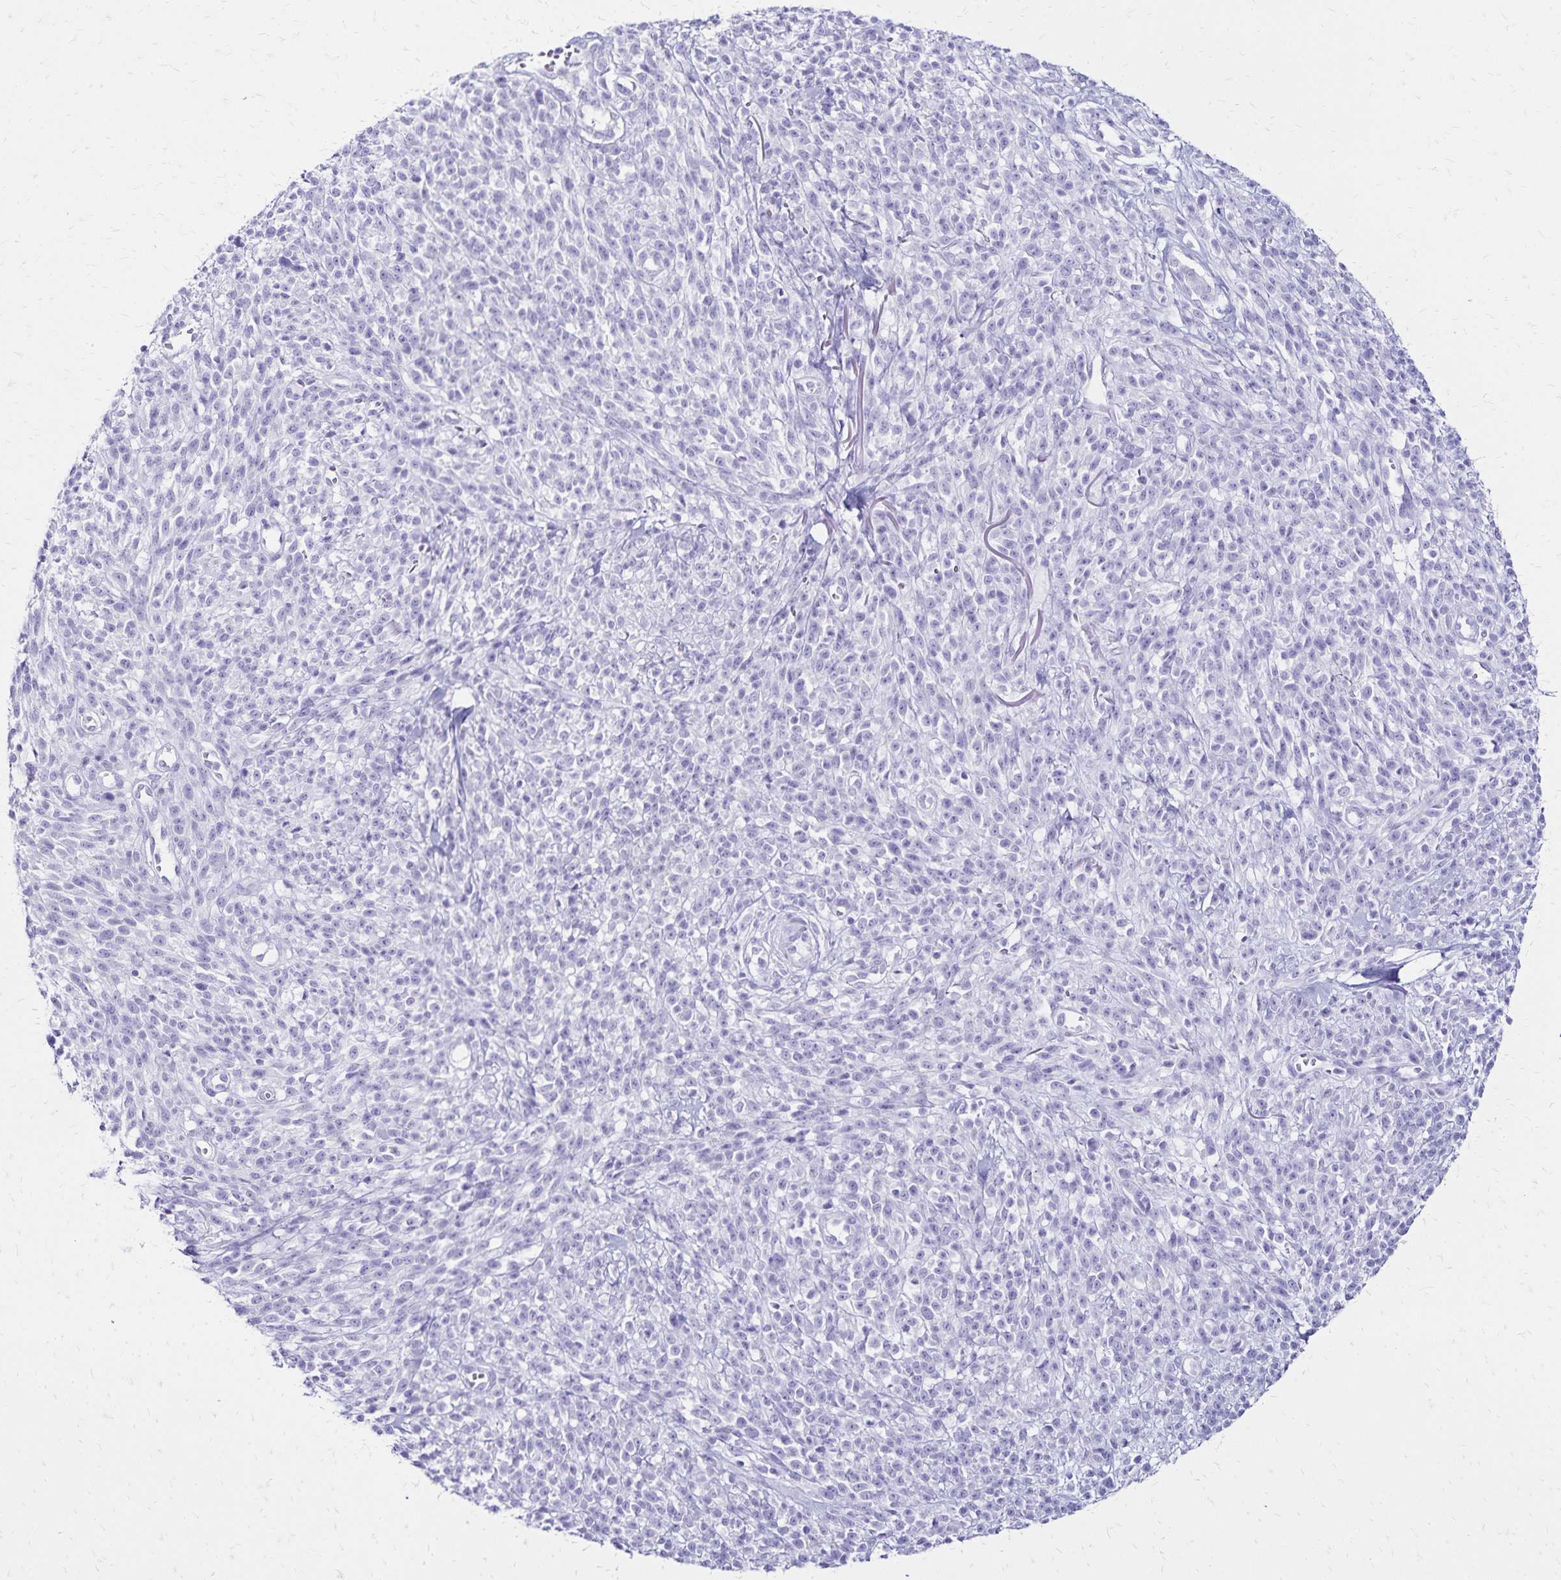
{"staining": {"intensity": "negative", "quantity": "none", "location": "none"}, "tissue": "melanoma", "cell_type": "Tumor cells", "image_type": "cancer", "snomed": [{"axis": "morphology", "description": "Malignant melanoma, NOS"}, {"axis": "topography", "description": "Skin"}, {"axis": "topography", "description": "Skin of trunk"}], "caption": "IHC histopathology image of malignant melanoma stained for a protein (brown), which displays no positivity in tumor cells.", "gene": "LIN28B", "patient": {"sex": "male", "age": 74}}